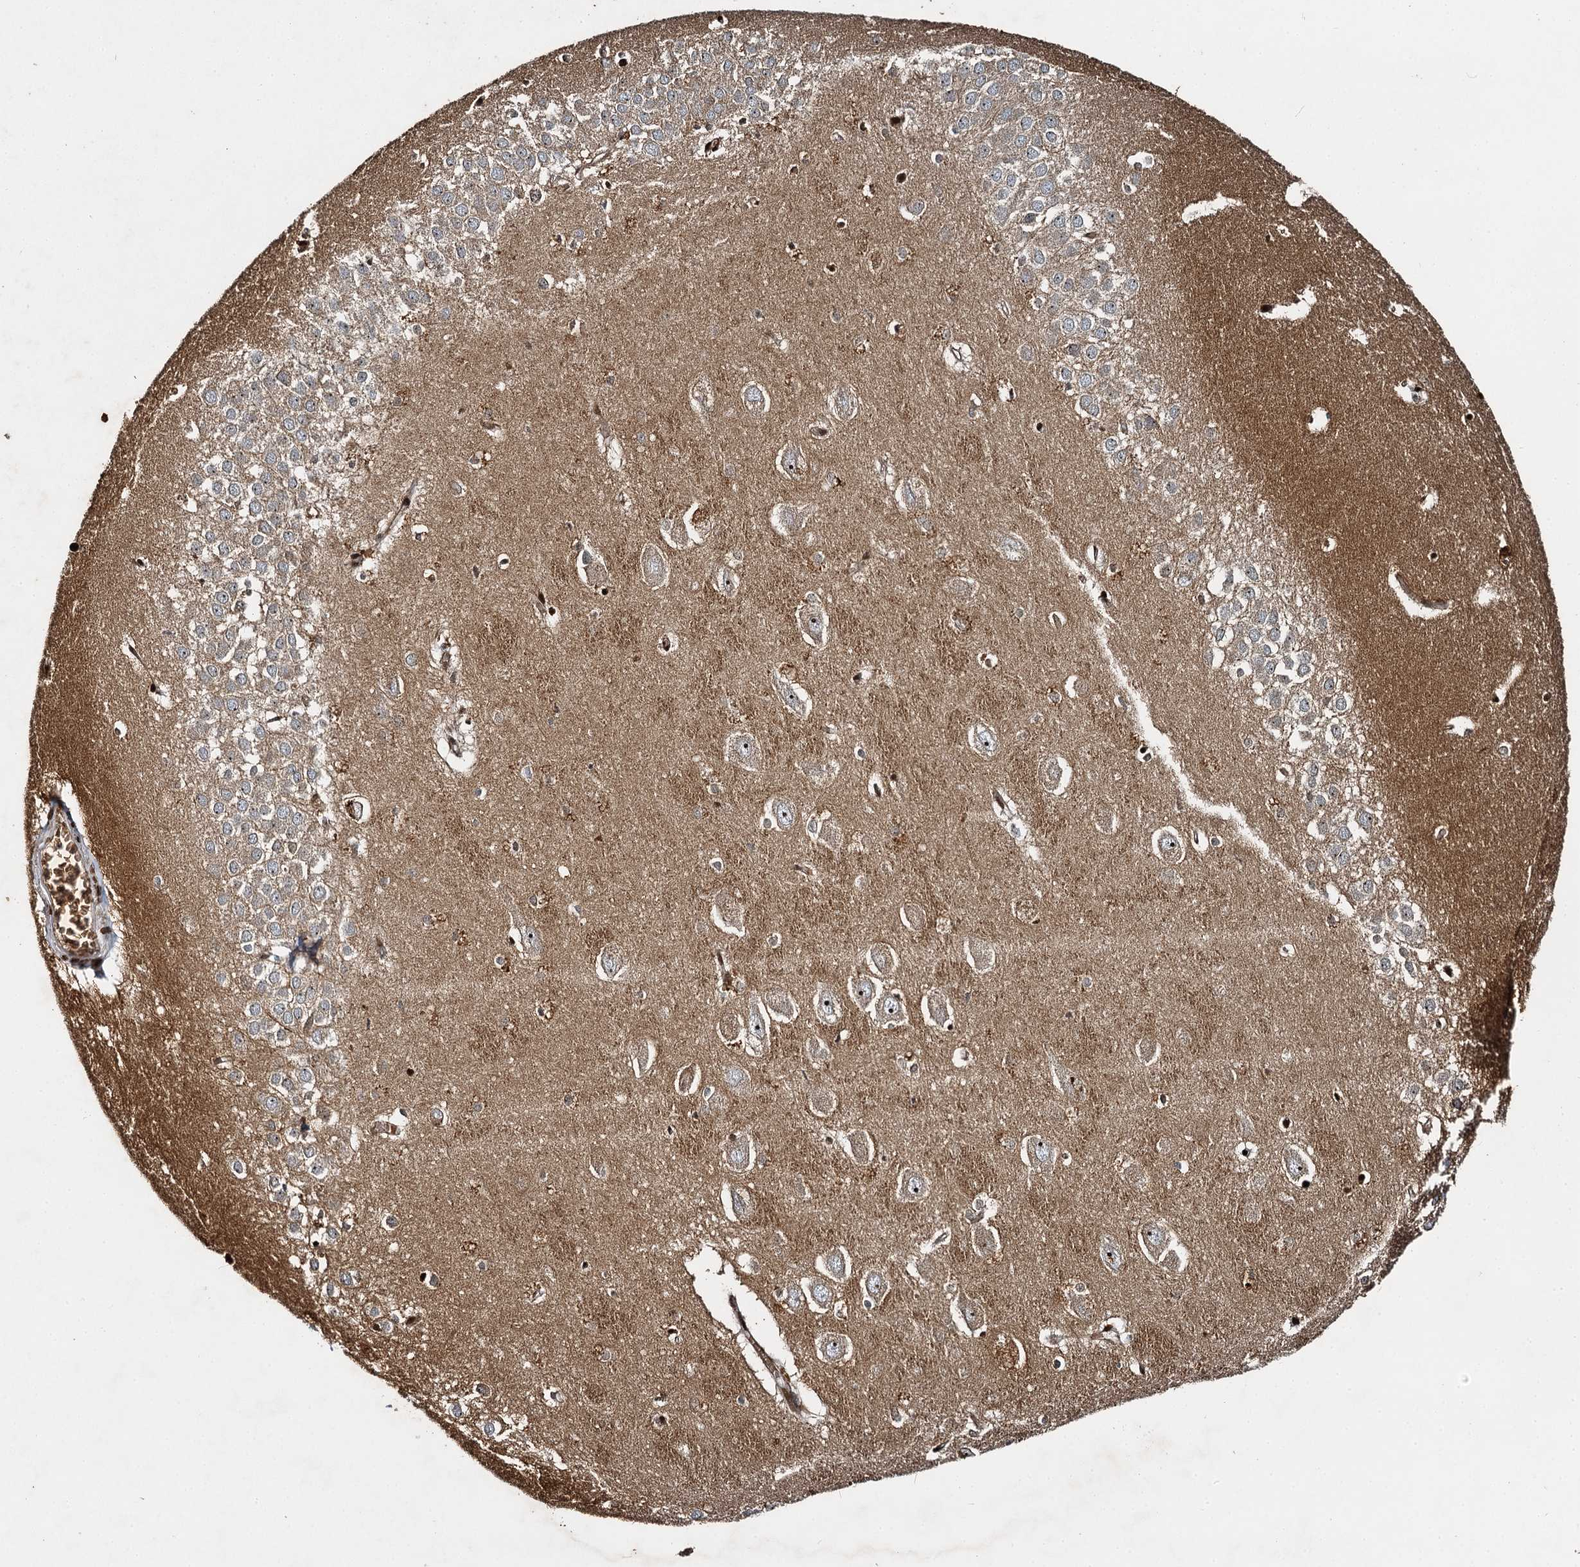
{"staining": {"intensity": "strong", "quantity": "<25%", "location": "nuclear"}, "tissue": "hippocampus", "cell_type": "Glial cells", "image_type": "normal", "snomed": [{"axis": "morphology", "description": "Normal tissue, NOS"}, {"axis": "topography", "description": "Hippocampus"}], "caption": "This histopathology image demonstrates normal hippocampus stained with IHC to label a protein in brown. The nuclear of glial cells show strong positivity for the protein. Nuclei are counter-stained blue.", "gene": "BCS1L", "patient": {"sex": "female", "age": 64}}